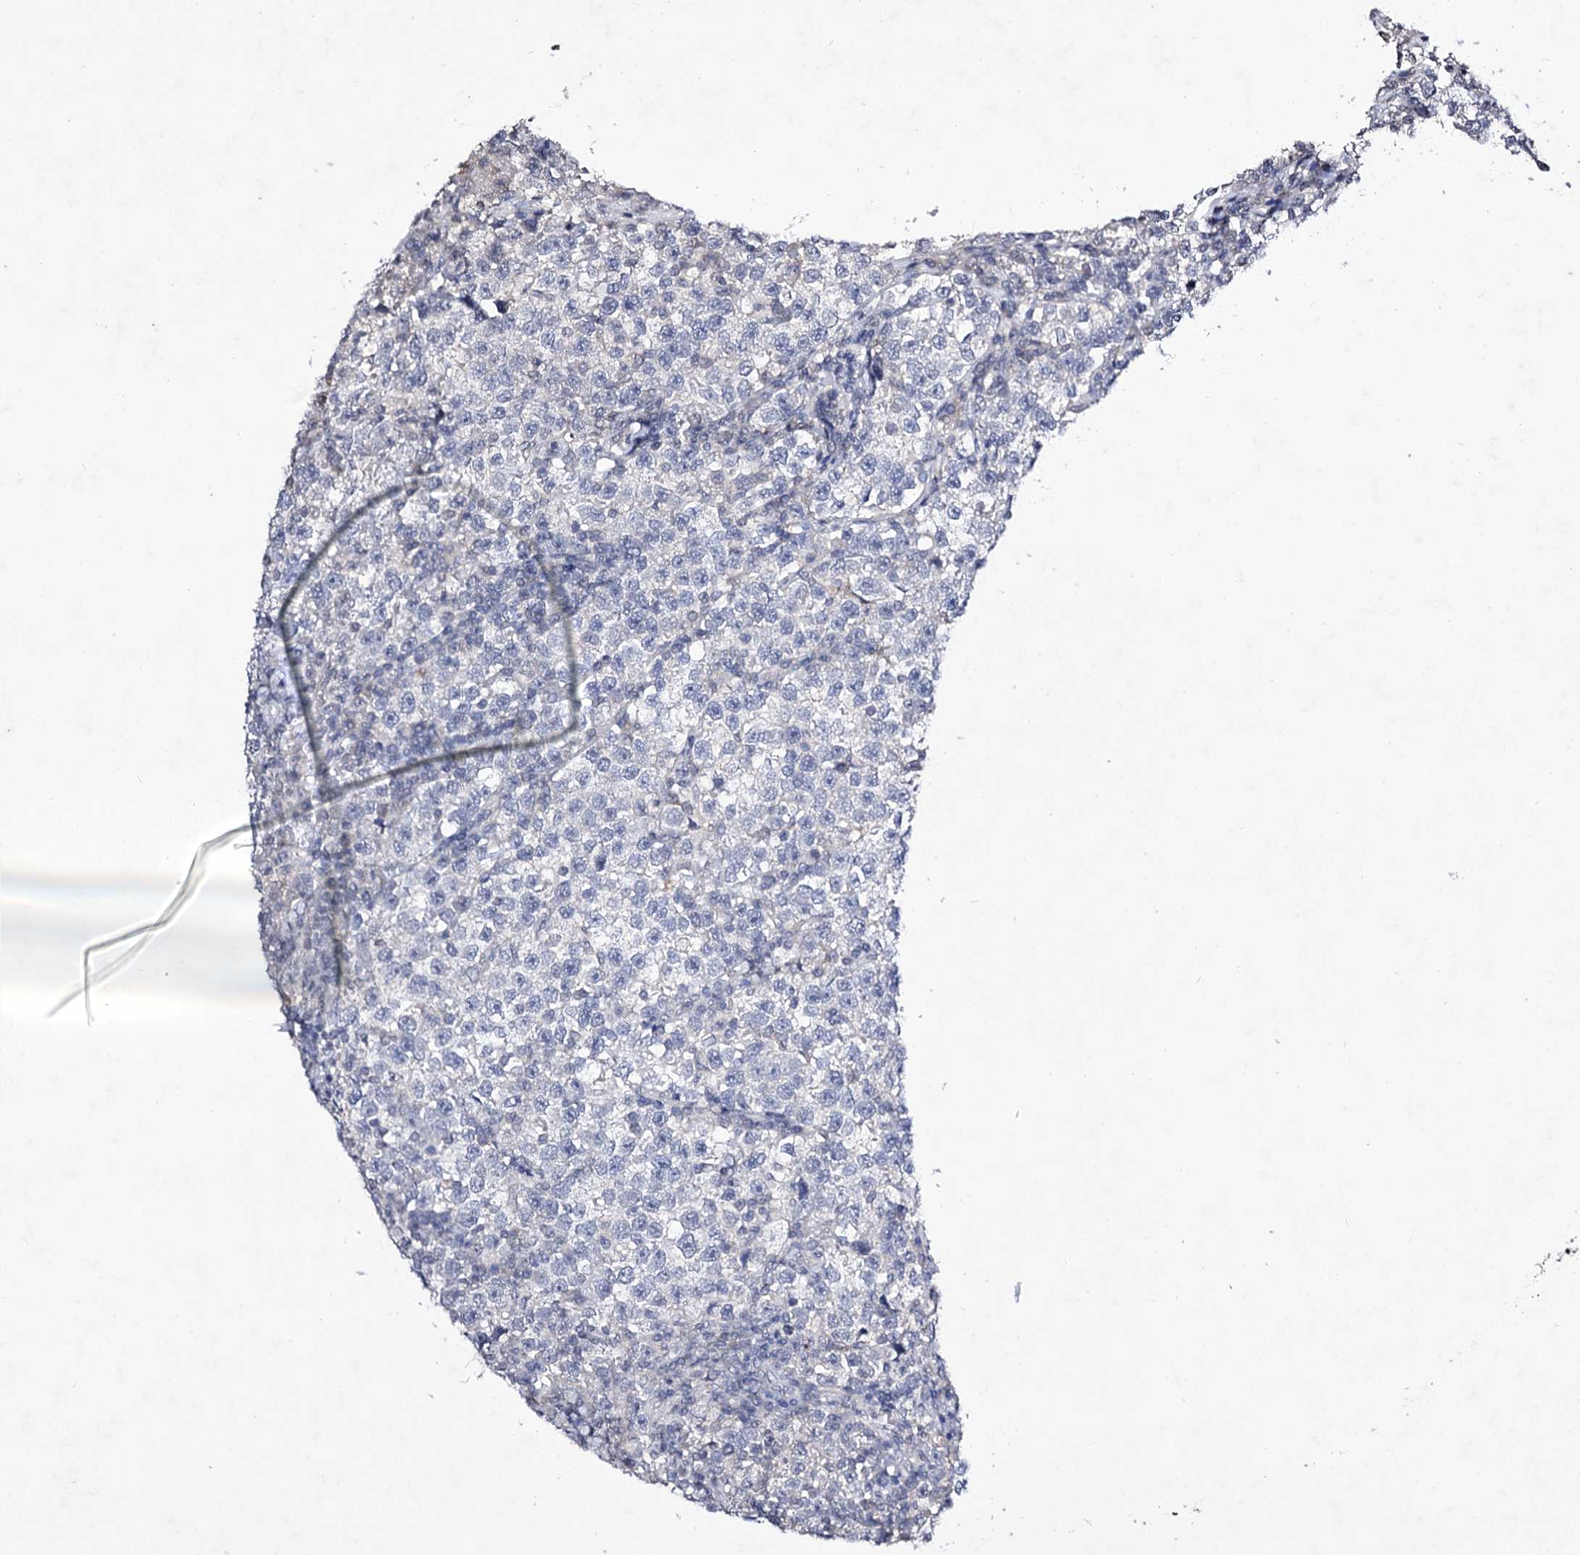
{"staining": {"intensity": "negative", "quantity": "none", "location": "none"}, "tissue": "testis cancer", "cell_type": "Tumor cells", "image_type": "cancer", "snomed": [{"axis": "morphology", "description": "Normal tissue, NOS"}, {"axis": "morphology", "description": "Seminoma, NOS"}, {"axis": "topography", "description": "Testis"}], "caption": "DAB (3,3'-diaminobenzidine) immunohistochemical staining of human testis seminoma reveals no significant staining in tumor cells. Nuclei are stained in blue.", "gene": "PLIN1", "patient": {"sex": "male", "age": 43}}